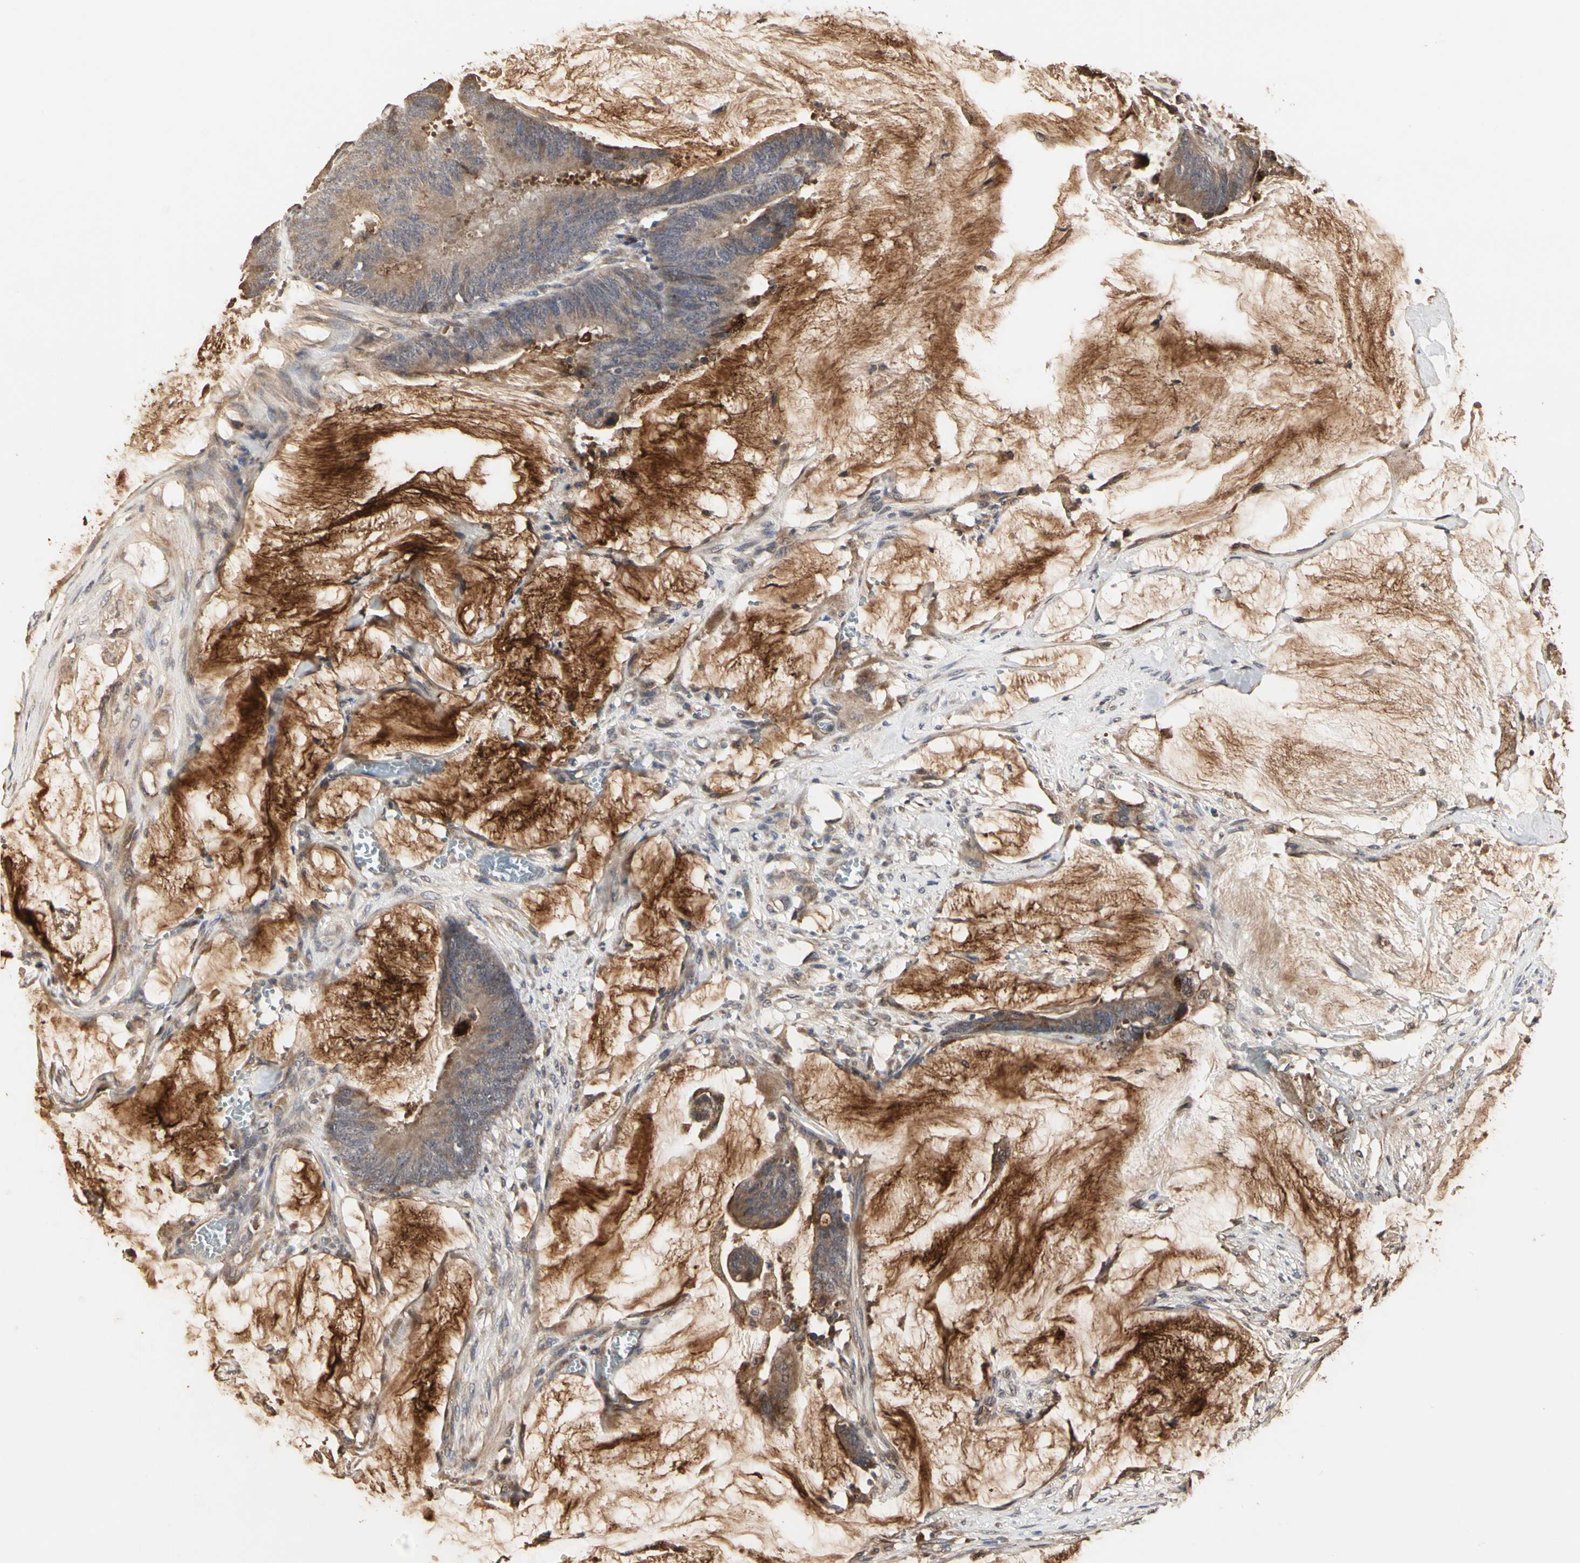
{"staining": {"intensity": "moderate", "quantity": ">75%", "location": "cytoplasmic/membranous"}, "tissue": "colorectal cancer", "cell_type": "Tumor cells", "image_type": "cancer", "snomed": [{"axis": "morphology", "description": "Adenocarcinoma, NOS"}, {"axis": "topography", "description": "Rectum"}], "caption": "This is an image of immunohistochemistry (IHC) staining of colorectal cancer, which shows moderate staining in the cytoplasmic/membranous of tumor cells.", "gene": "TAOK1", "patient": {"sex": "female", "age": 66}}